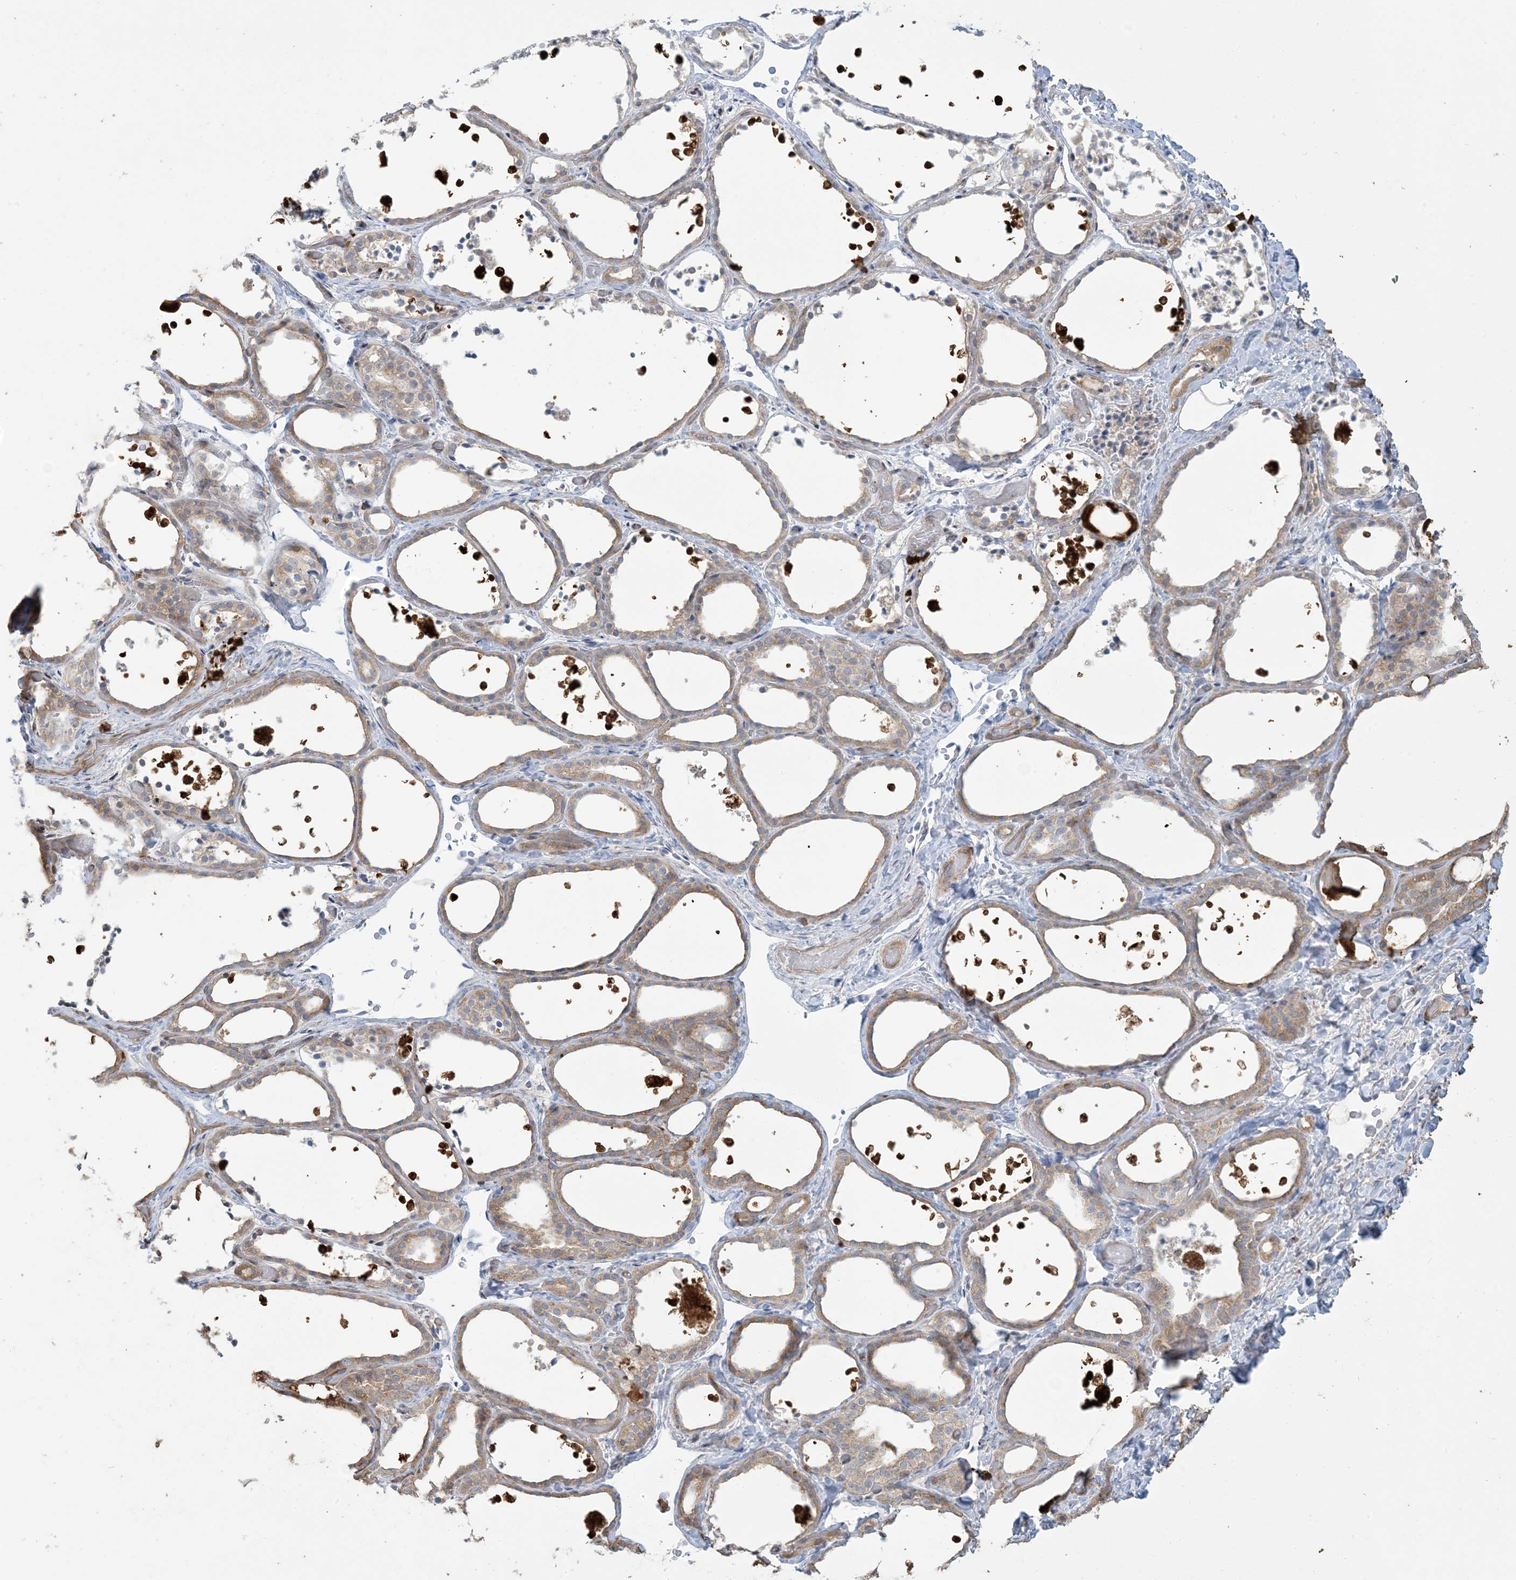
{"staining": {"intensity": "weak", "quantity": ">75%", "location": "cytoplasmic/membranous"}, "tissue": "thyroid gland", "cell_type": "Glandular cells", "image_type": "normal", "snomed": [{"axis": "morphology", "description": "Normal tissue, NOS"}, {"axis": "topography", "description": "Thyroid gland"}], "caption": "Immunohistochemistry (IHC) of benign human thyroid gland shows low levels of weak cytoplasmic/membranous positivity in about >75% of glandular cells. (IHC, brightfield microscopy, high magnification).", "gene": "KLHL18", "patient": {"sex": "female", "age": 44}}